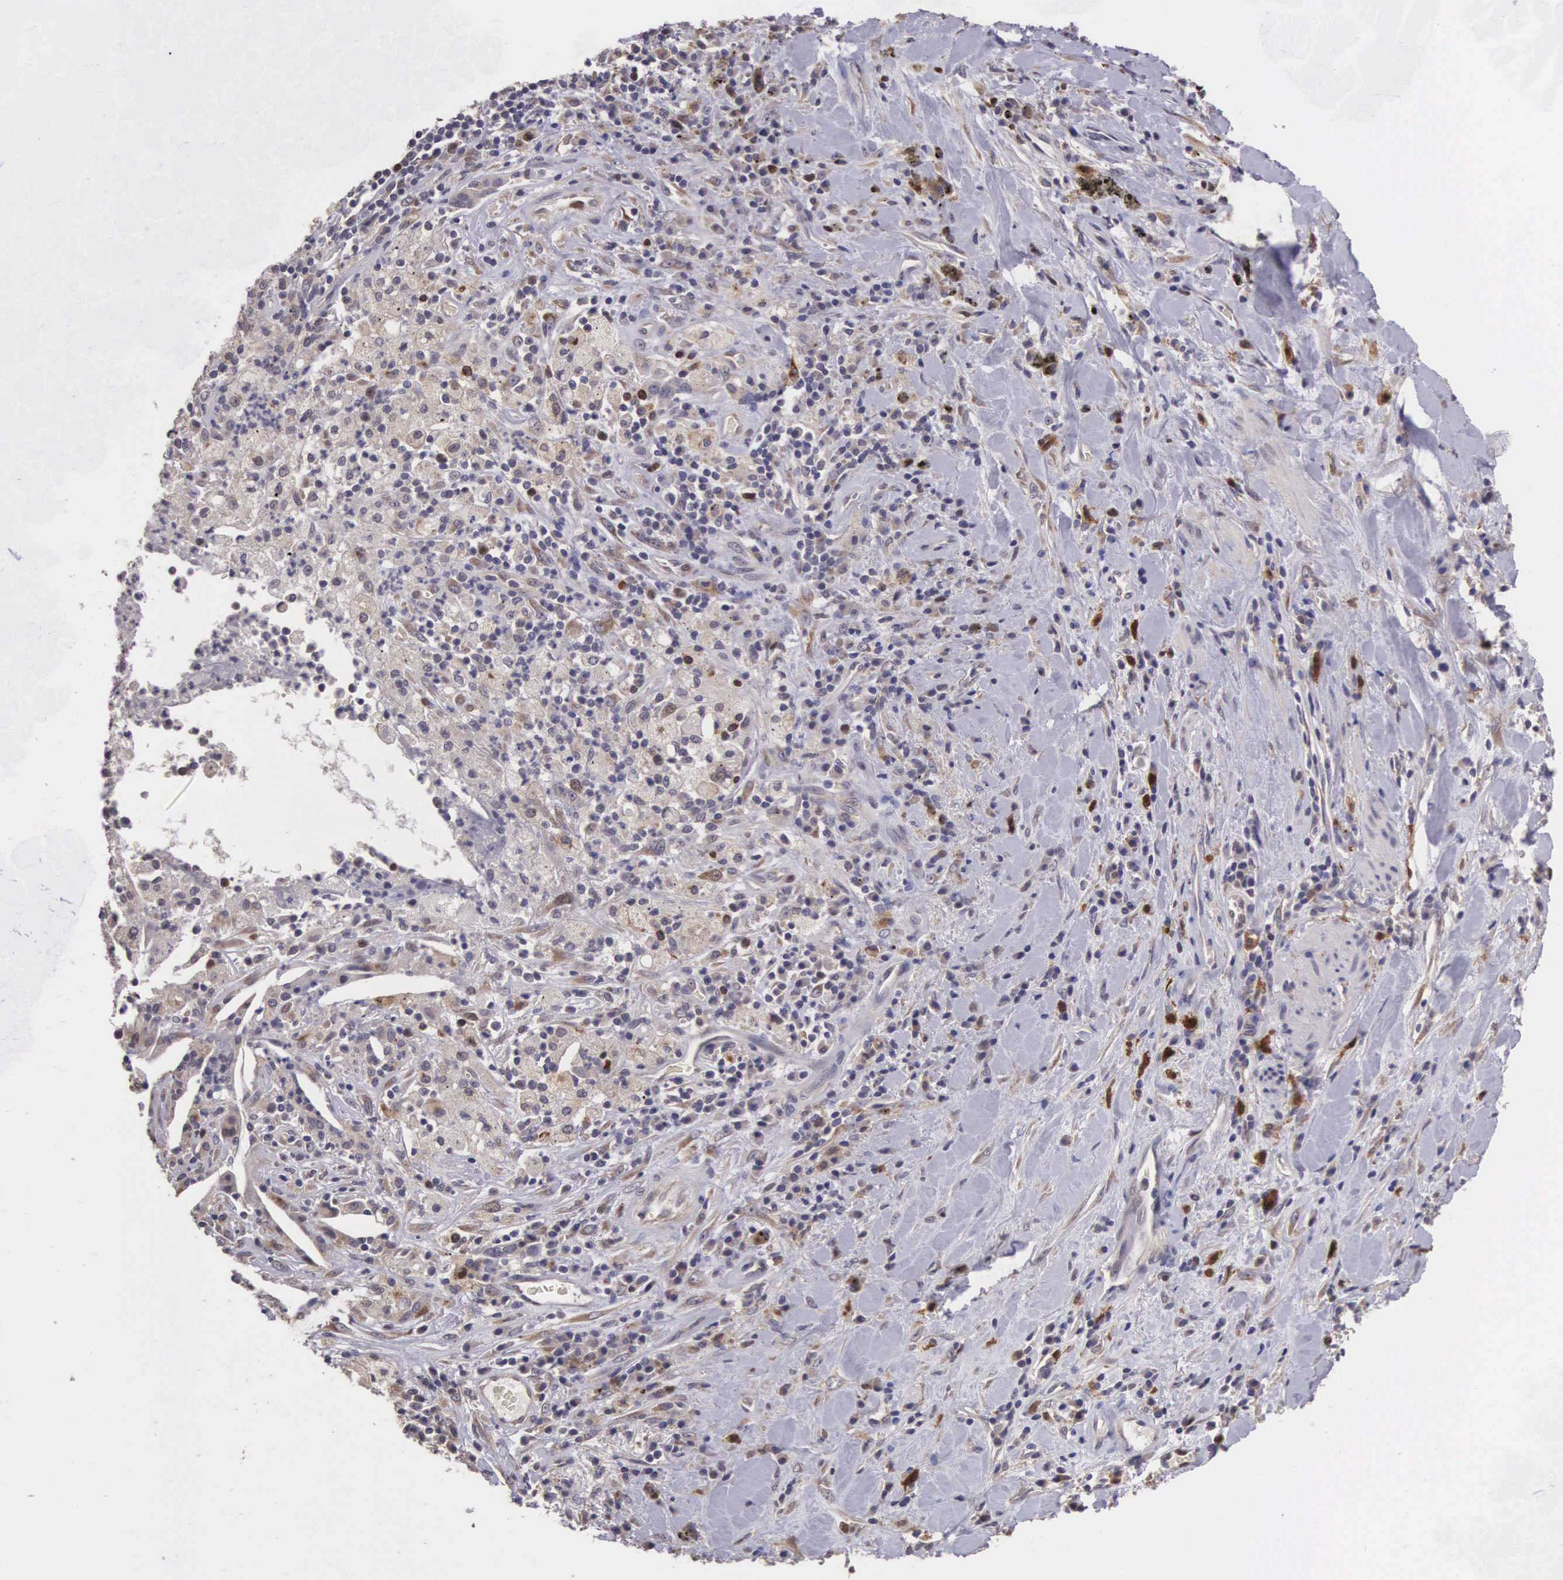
{"staining": {"intensity": "weak", "quantity": "<25%", "location": "cytoplasmic/membranous"}, "tissue": "lung cancer", "cell_type": "Tumor cells", "image_type": "cancer", "snomed": [{"axis": "morphology", "description": "Squamous cell carcinoma, NOS"}, {"axis": "topography", "description": "Lung"}], "caption": "Tumor cells are negative for protein expression in human lung cancer. Brightfield microscopy of IHC stained with DAB (brown) and hematoxylin (blue), captured at high magnification.", "gene": "CDC45", "patient": {"sex": "male", "age": 64}}